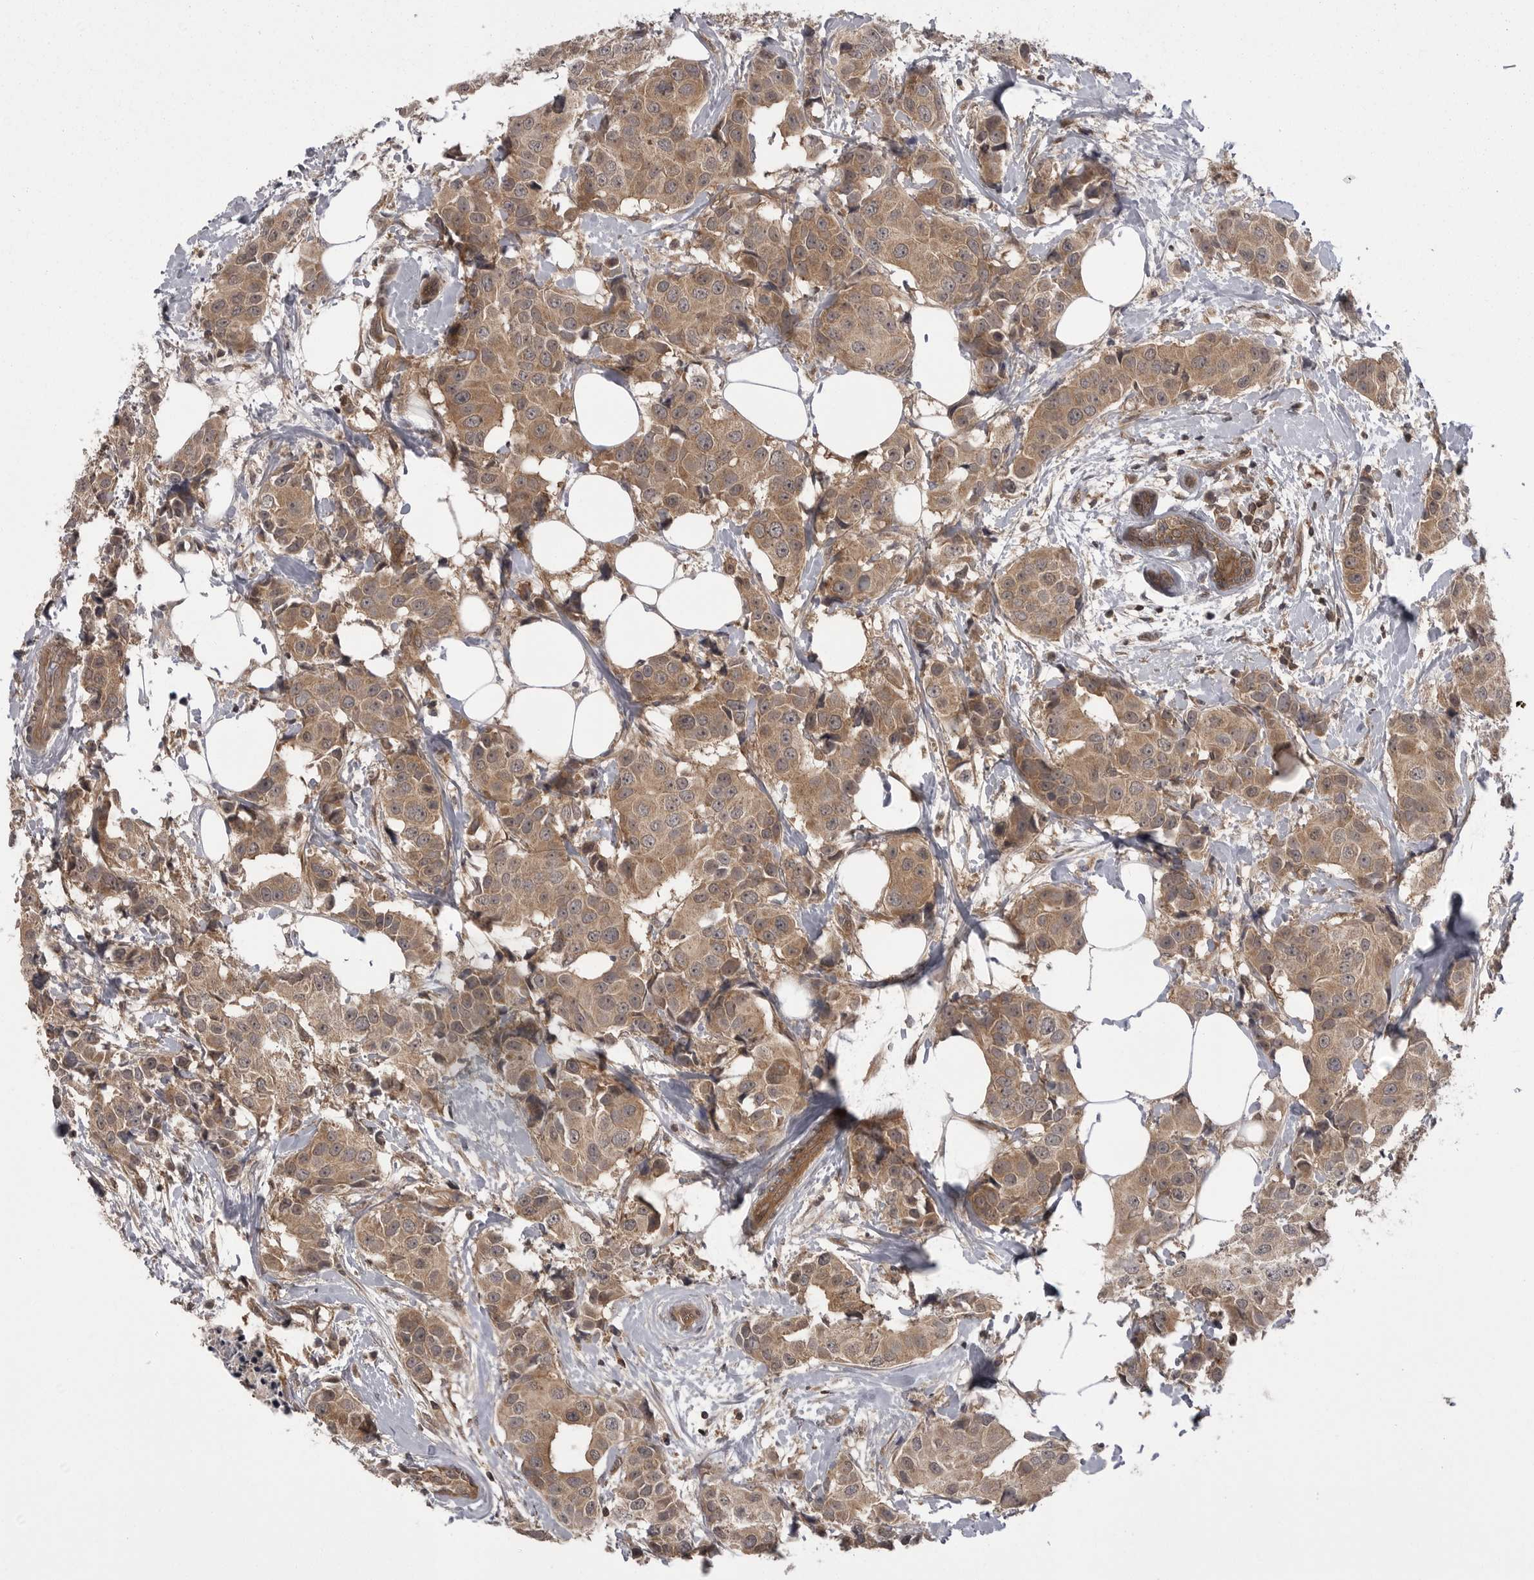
{"staining": {"intensity": "moderate", "quantity": ">75%", "location": "cytoplasmic/membranous"}, "tissue": "breast cancer", "cell_type": "Tumor cells", "image_type": "cancer", "snomed": [{"axis": "morphology", "description": "Normal tissue, NOS"}, {"axis": "morphology", "description": "Duct carcinoma"}, {"axis": "topography", "description": "Breast"}], "caption": "Protein staining of breast cancer tissue shows moderate cytoplasmic/membranous expression in approximately >75% of tumor cells.", "gene": "STK24", "patient": {"sex": "female", "age": 39}}